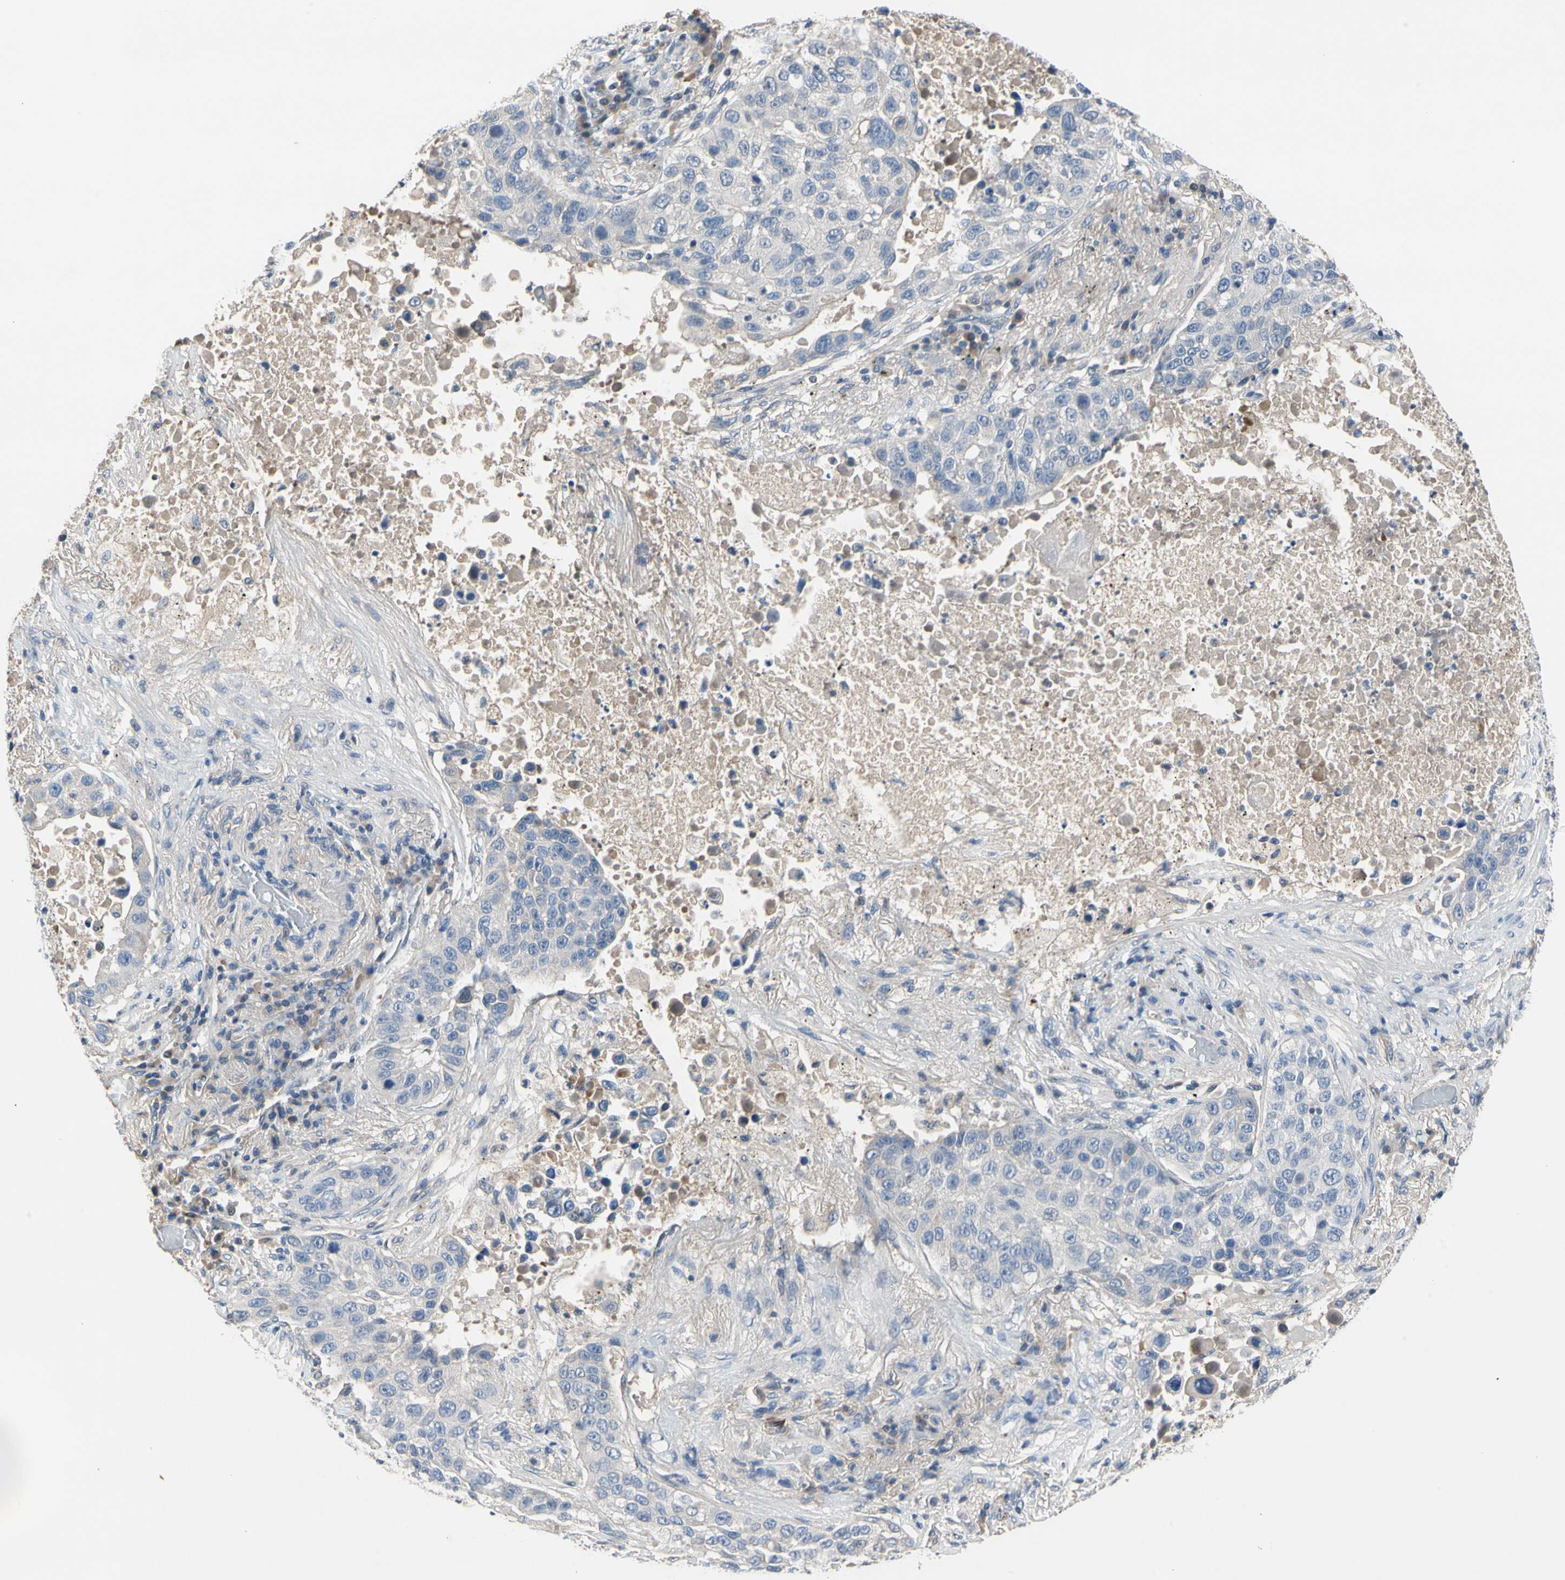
{"staining": {"intensity": "negative", "quantity": "none", "location": "none"}, "tissue": "lung cancer", "cell_type": "Tumor cells", "image_type": "cancer", "snomed": [{"axis": "morphology", "description": "Squamous cell carcinoma, NOS"}, {"axis": "topography", "description": "Lung"}], "caption": "The immunohistochemistry micrograph has no significant expression in tumor cells of lung cancer (squamous cell carcinoma) tissue. (DAB IHC visualized using brightfield microscopy, high magnification).", "gene": "ECRG4", "patient": {"sex": "male", "age": 57}}